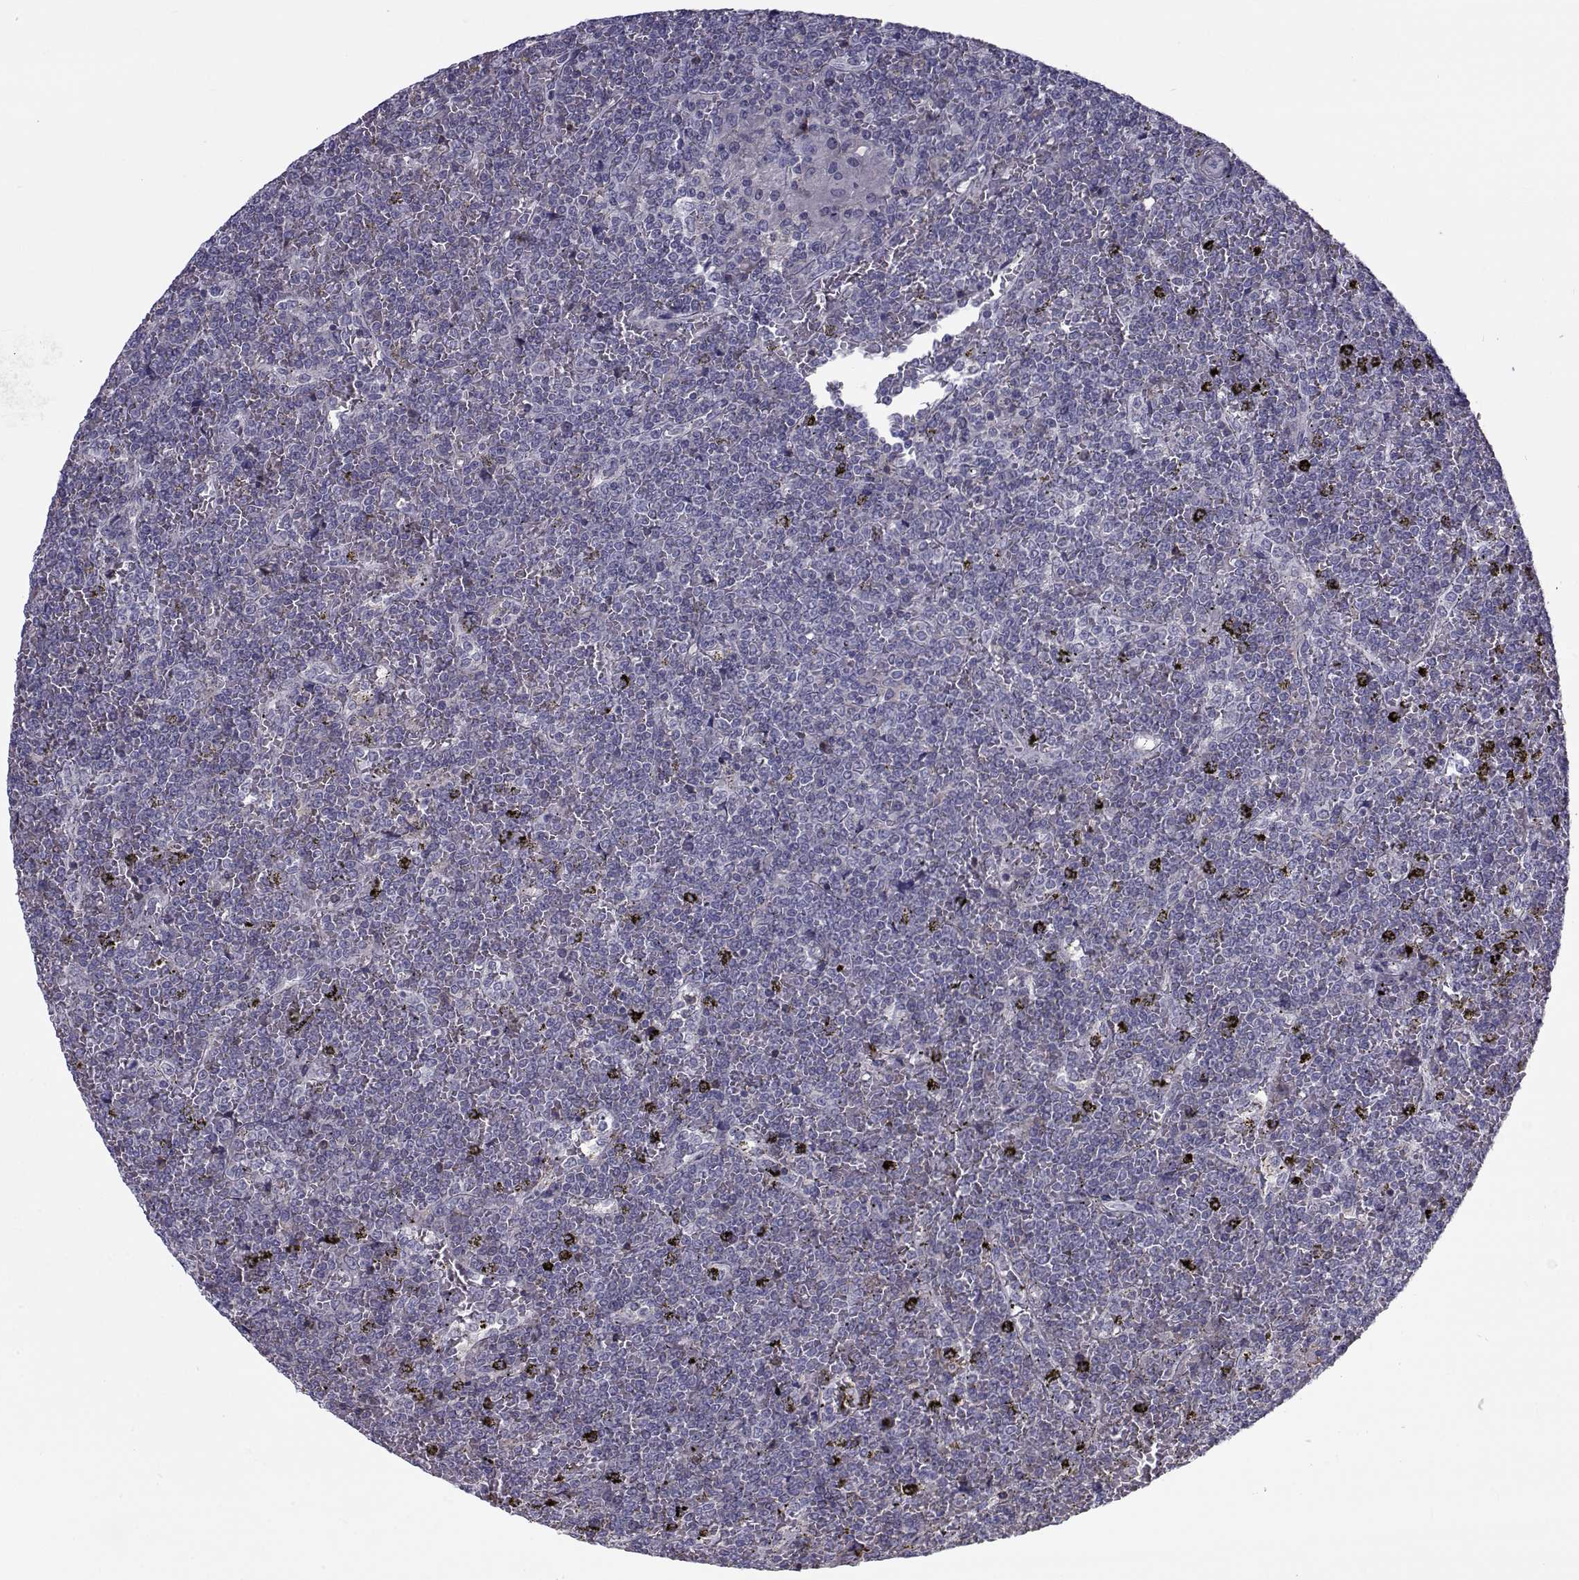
{"staining": {"intensity": "negative", "quantity": "none", "location": "none"}, "tissue": "lymphoma", "cell_type": "Tumor cells", "image_type": "cancer", "snomed": [{"axis": "morphology", "description": "Malignant lymphoma, non-Hodgkin's type, Low grade"}, {"axis": "topography", "description": "Spleen"}], "caption": "Tumor cells are negative for protein expression in human lymphoma.", "gene": "LRRC27", "patient": {"sex": "female", "age": 19}}